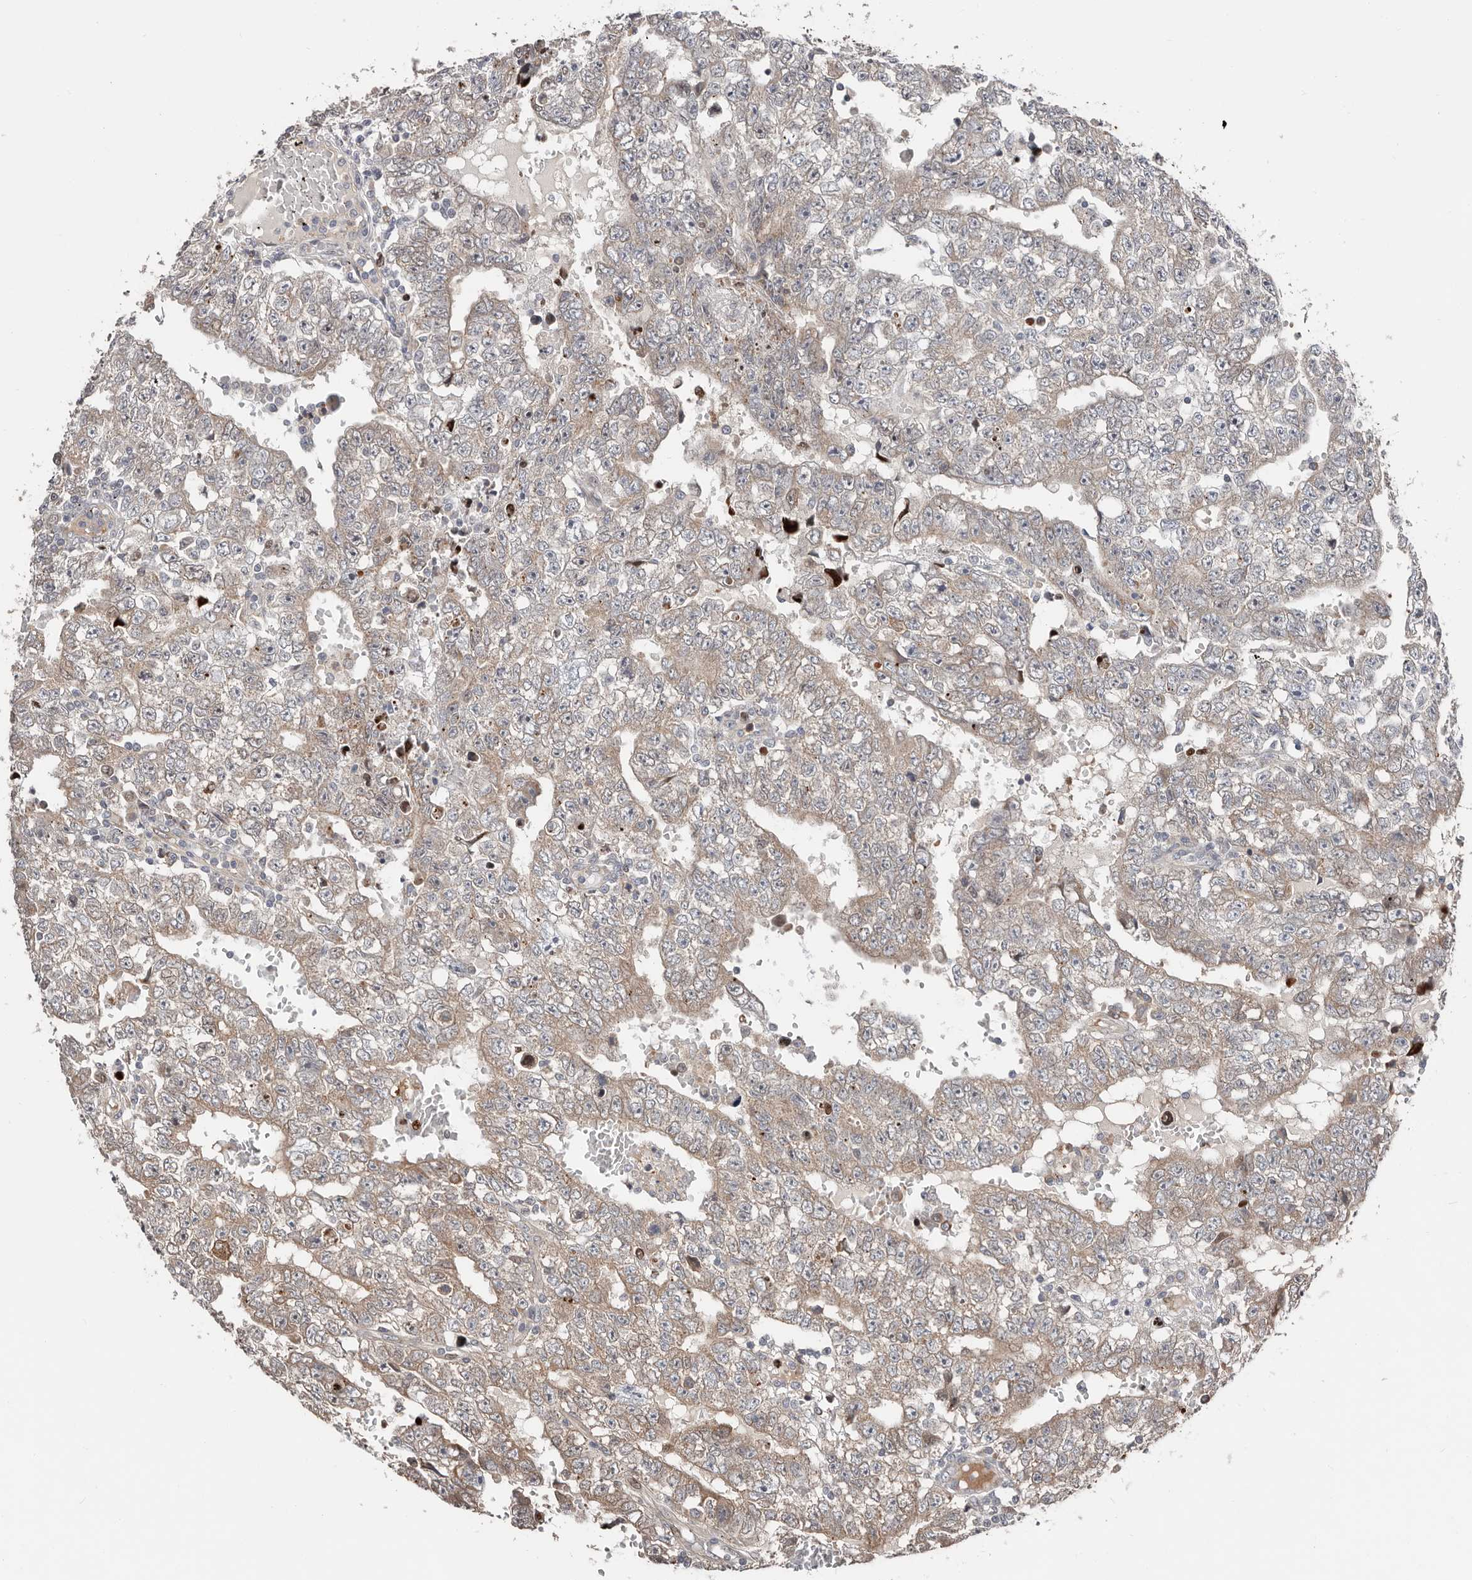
{"staining": {"intensity": "weak", "quantity": ">75%", "location": "cytoplasmic/membranous"}, "tissue": "testis cancer", "cell_type": "Tumor cells", "image_type": "cancer", "snomed": [{"axis": "morphology", "description": "Carcinoma, Embryonal, NOS"}, {"axis": "topography", "description": "Testis"}], "caption": "Testis embryonal carcinoma was stained to show a protein in brown. There is low levels of weak cytoplasmic/membranous staining in approximately >75% of tumor cells. (Brightfield microscopy of DAB IHC at high magnification).", "gene": "SMYD4", "patient": {"sex": "male", "age": 25}}